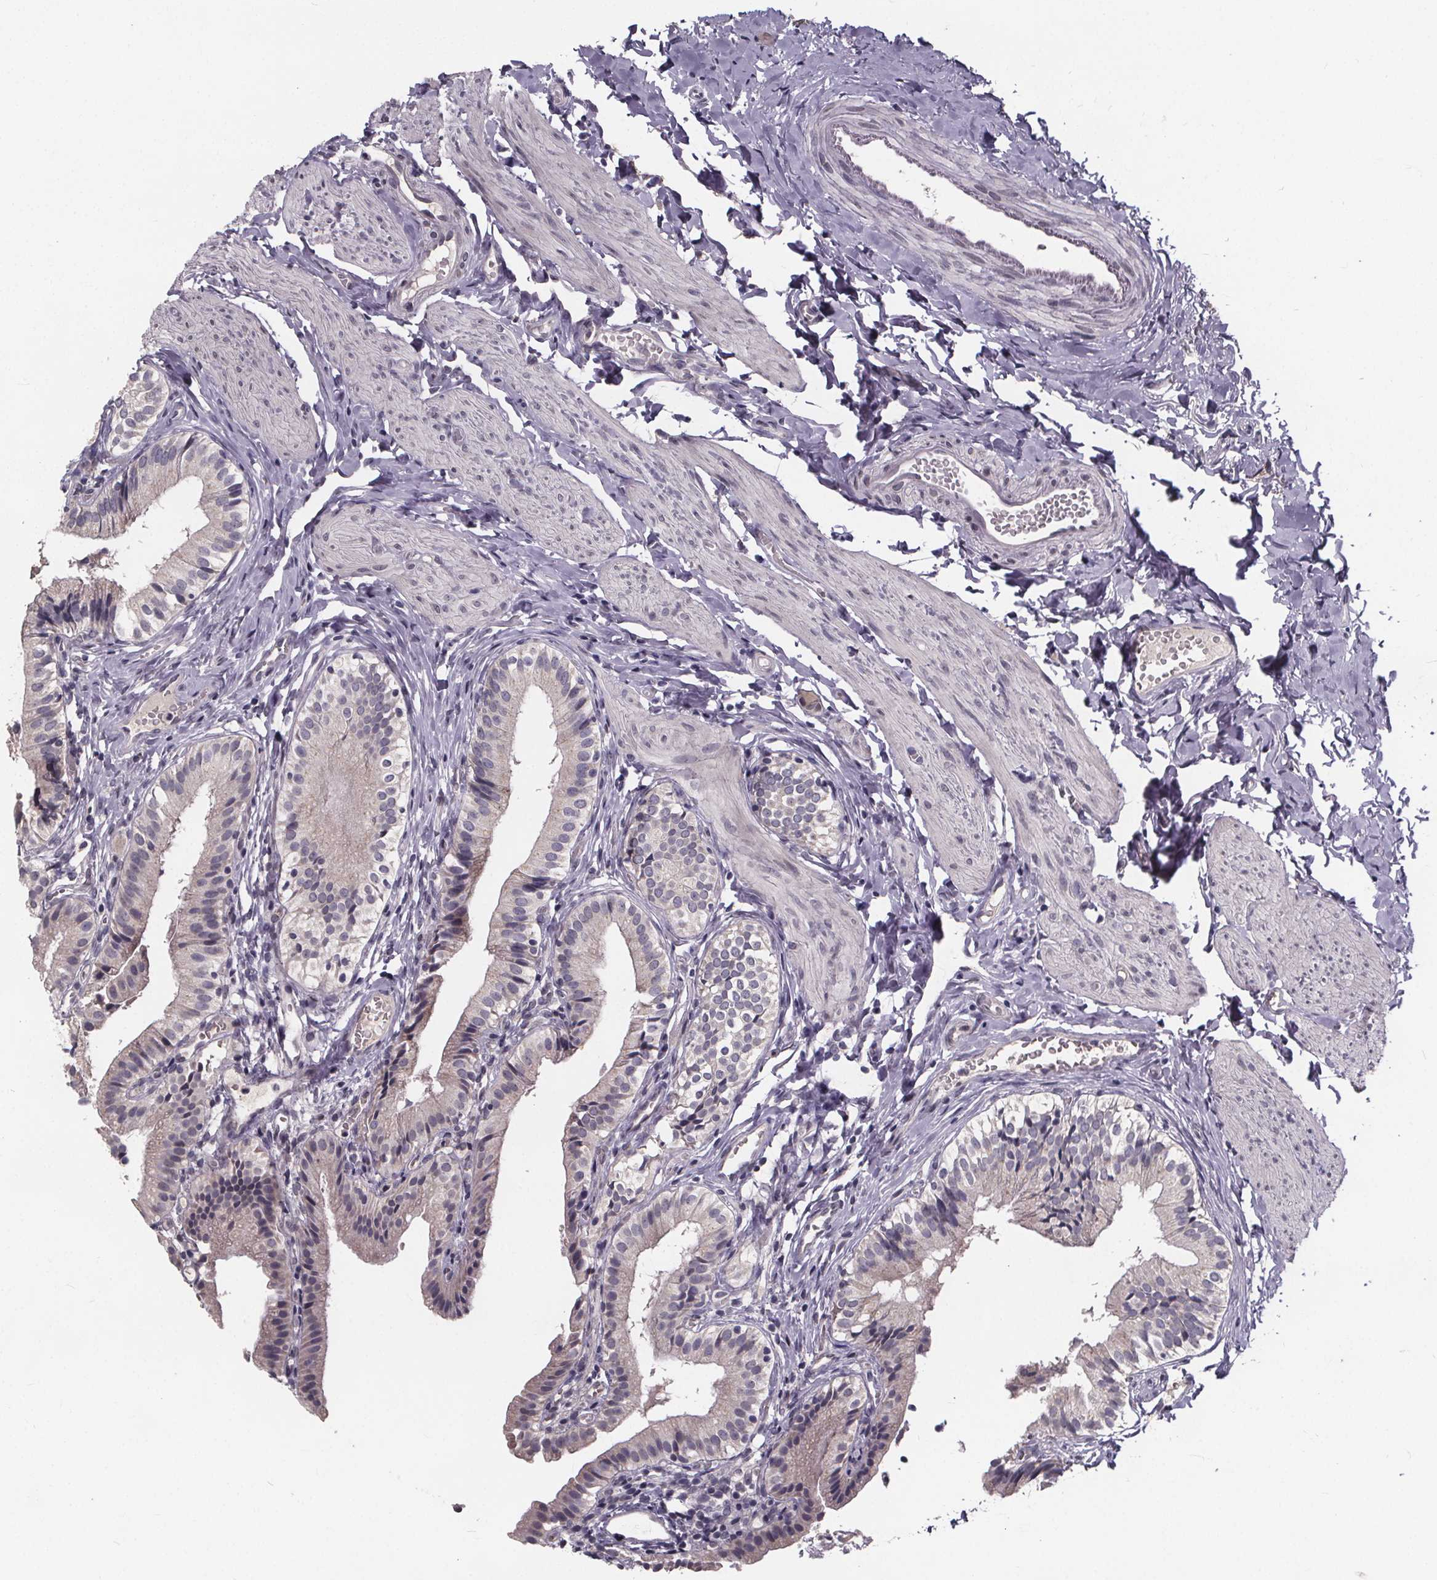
{"staining": {"intensity": "weak", "quantity": "<25%", "location": "cytoplasmic/membranous"}, "tissue": "gallbladder", "cell_type": "Glandular cells", "image_type": "normal", "snomed": [{"axis": "morphology", "description": "Normal tissue, NOS"}, {"axis": "topography", "description": "Gallbladder"}], "caption": "Protein analysis of benign gallbladder shows no significant staining in glandular cells.", "gene": "FAM181B", "patient": {"sex": "female", "age": 47}}